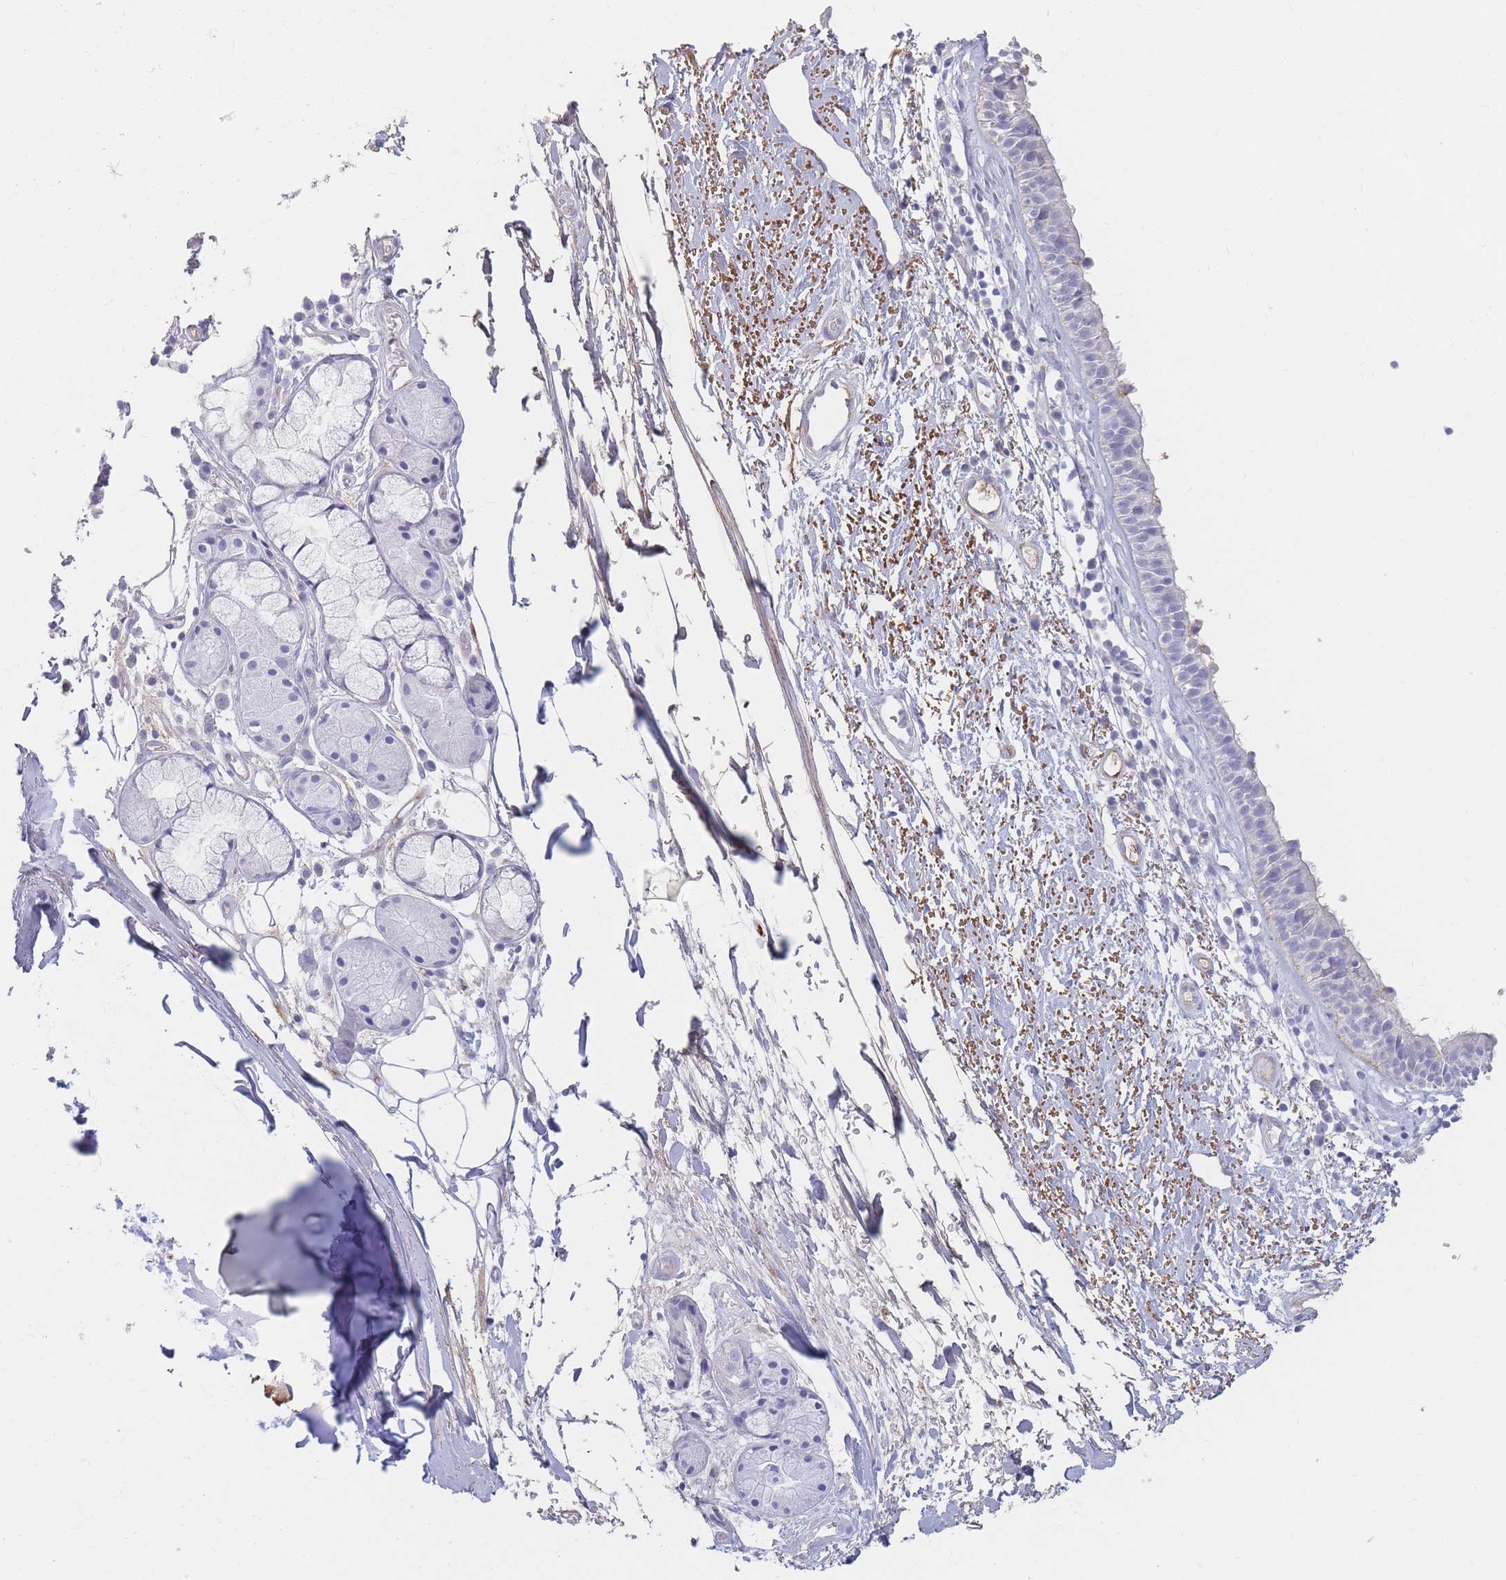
{"staining": {"intensity": "negative", "quantity": "none", "location": "none"}, "tissue": "nasopharynx", "cell_type": "Respiratory epithelial cells", "image_type": "normal", "snomed": [{"axis": "morphology", "description": "Normal tissue, NOS"}, {"axis": "topography", "description": "Cartilage tissue"}, {"axis": "topography", "description": "Nasopharynx"}], "caption": "A histopathology image of nasopharynx stained for a protein exhibits no brown staining in respiratory epithelial cells.", "gene": "PRG4", "patient": {"sex": "male", "age": 56}}